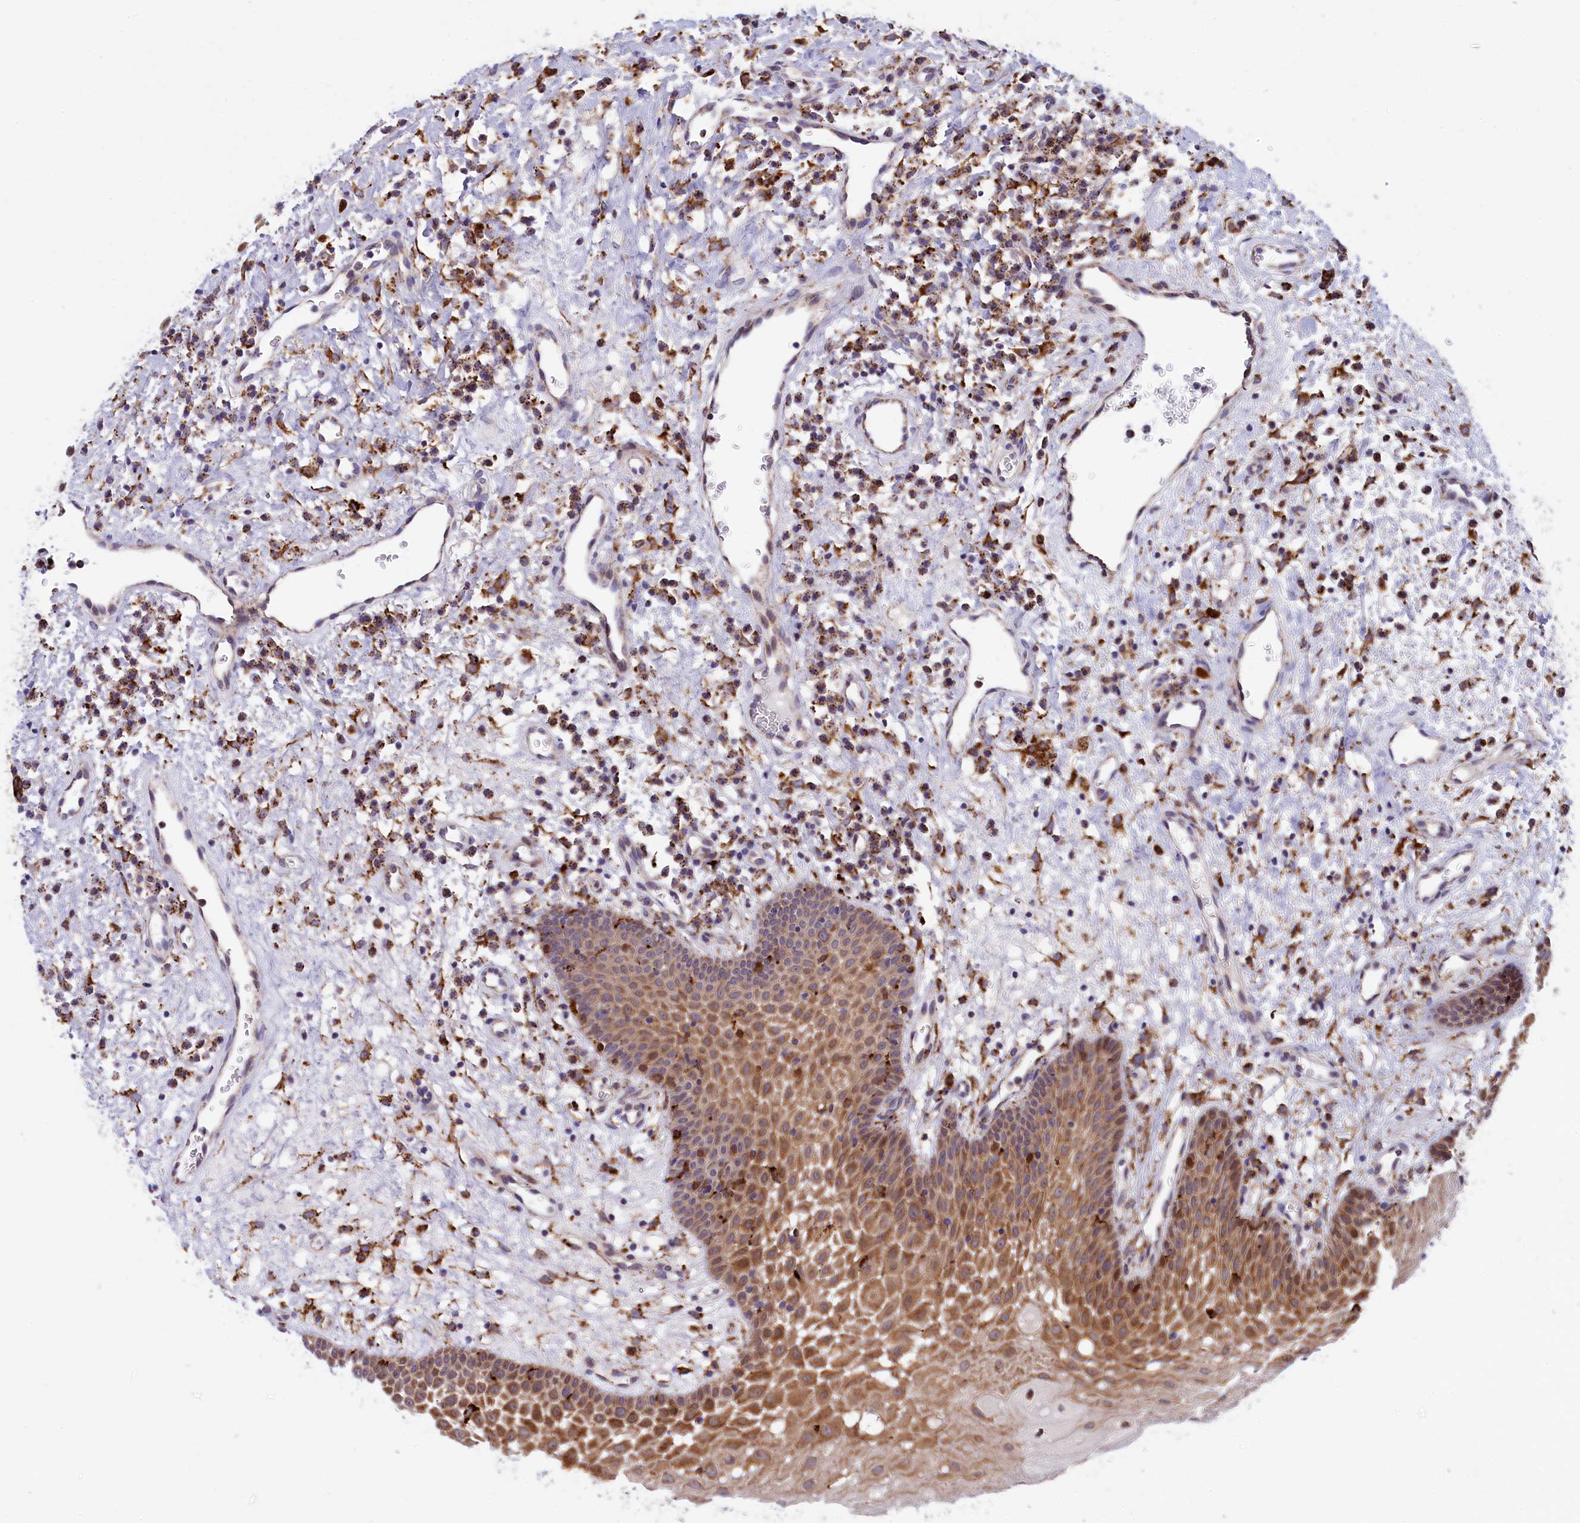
{"staining": {"intensity": "moderate", "quantity": "25%-75%", "location": "cytoplasmic/membranous"}, "tissue": "oral mucosa", "cell_type": "Squamous epithelial cells", "image_type": "normal", "snomed": [{"axis": "morphology", "description": "Normal tissue, NOS"}, {"axis": "topography", "description": "Oral tissue"}], "caption": "Immunohistochemical staining of benign human oral mucosa shows 25%-75% levels of moderate cytoplasmic/membranous protein positivity in about 25%-75% of squamous epithelial cells.", "gene": "MAN2B1", "patient": {"sex": "male", "age": 74}}